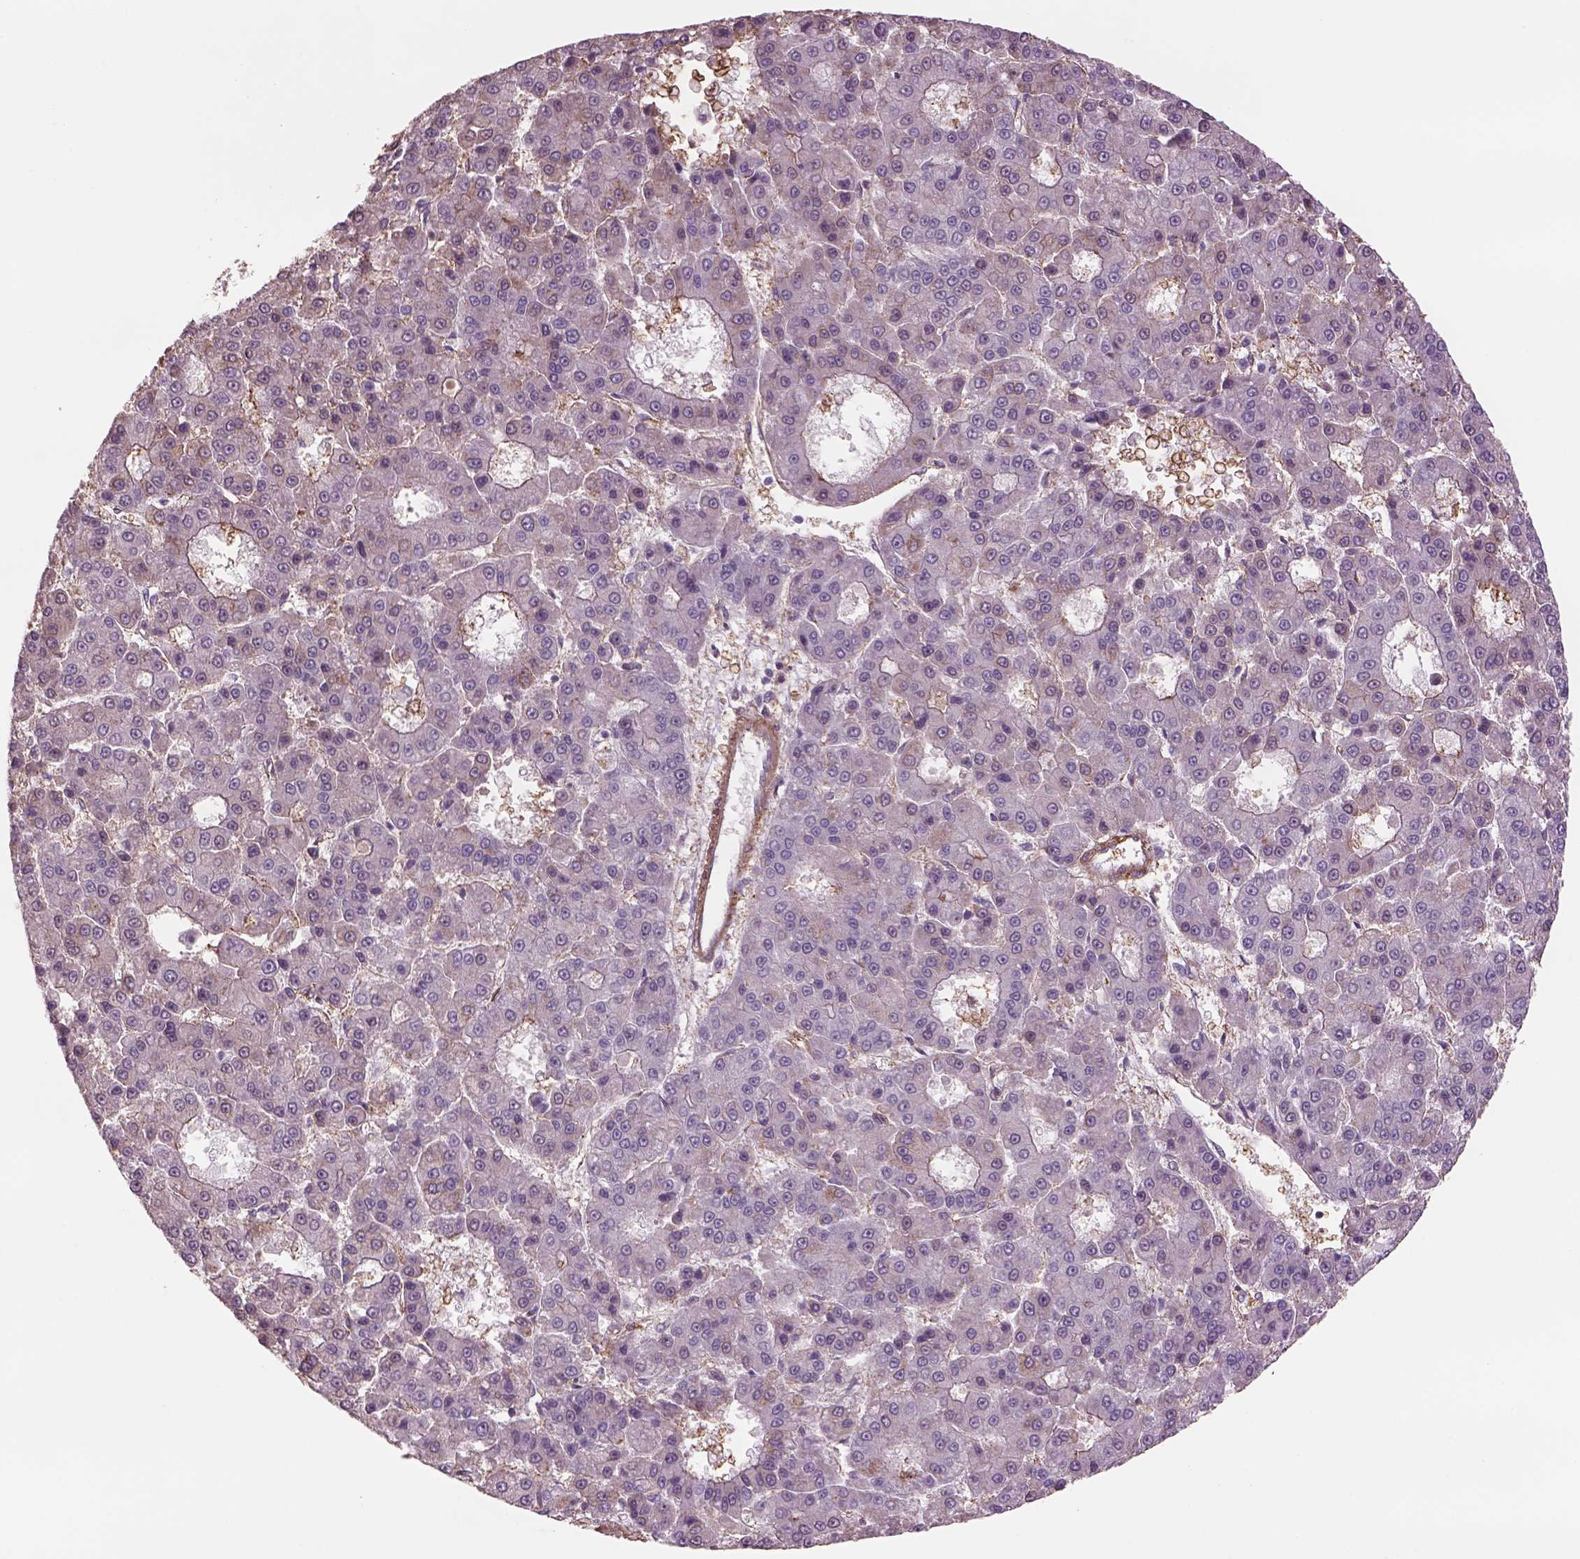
{"staining": {"intensity": "negative", "quantity": "none", "location": "none"}, "tissue": "liver cancer", "cell_type": "Tumor cells", "image_type": "cancer", "snomed": [{"axis": "morphology", "description": "Carcinoma, Hepatocellular, NOS"}, {"axis": "topography", "description": "Liver"}], "caption": "This is a histopathology image of immunohistochemistry staining of liver cancer, which shows no positivity in tumor cells. Brightfield microscopy of IHC stained with DAB (3,3'-diaminobenzidine) (brown) and hematoxylin (blue), captured at high magnification.", "gene": "LIN7A", "patient": {"sex": "male", "age": 70}}